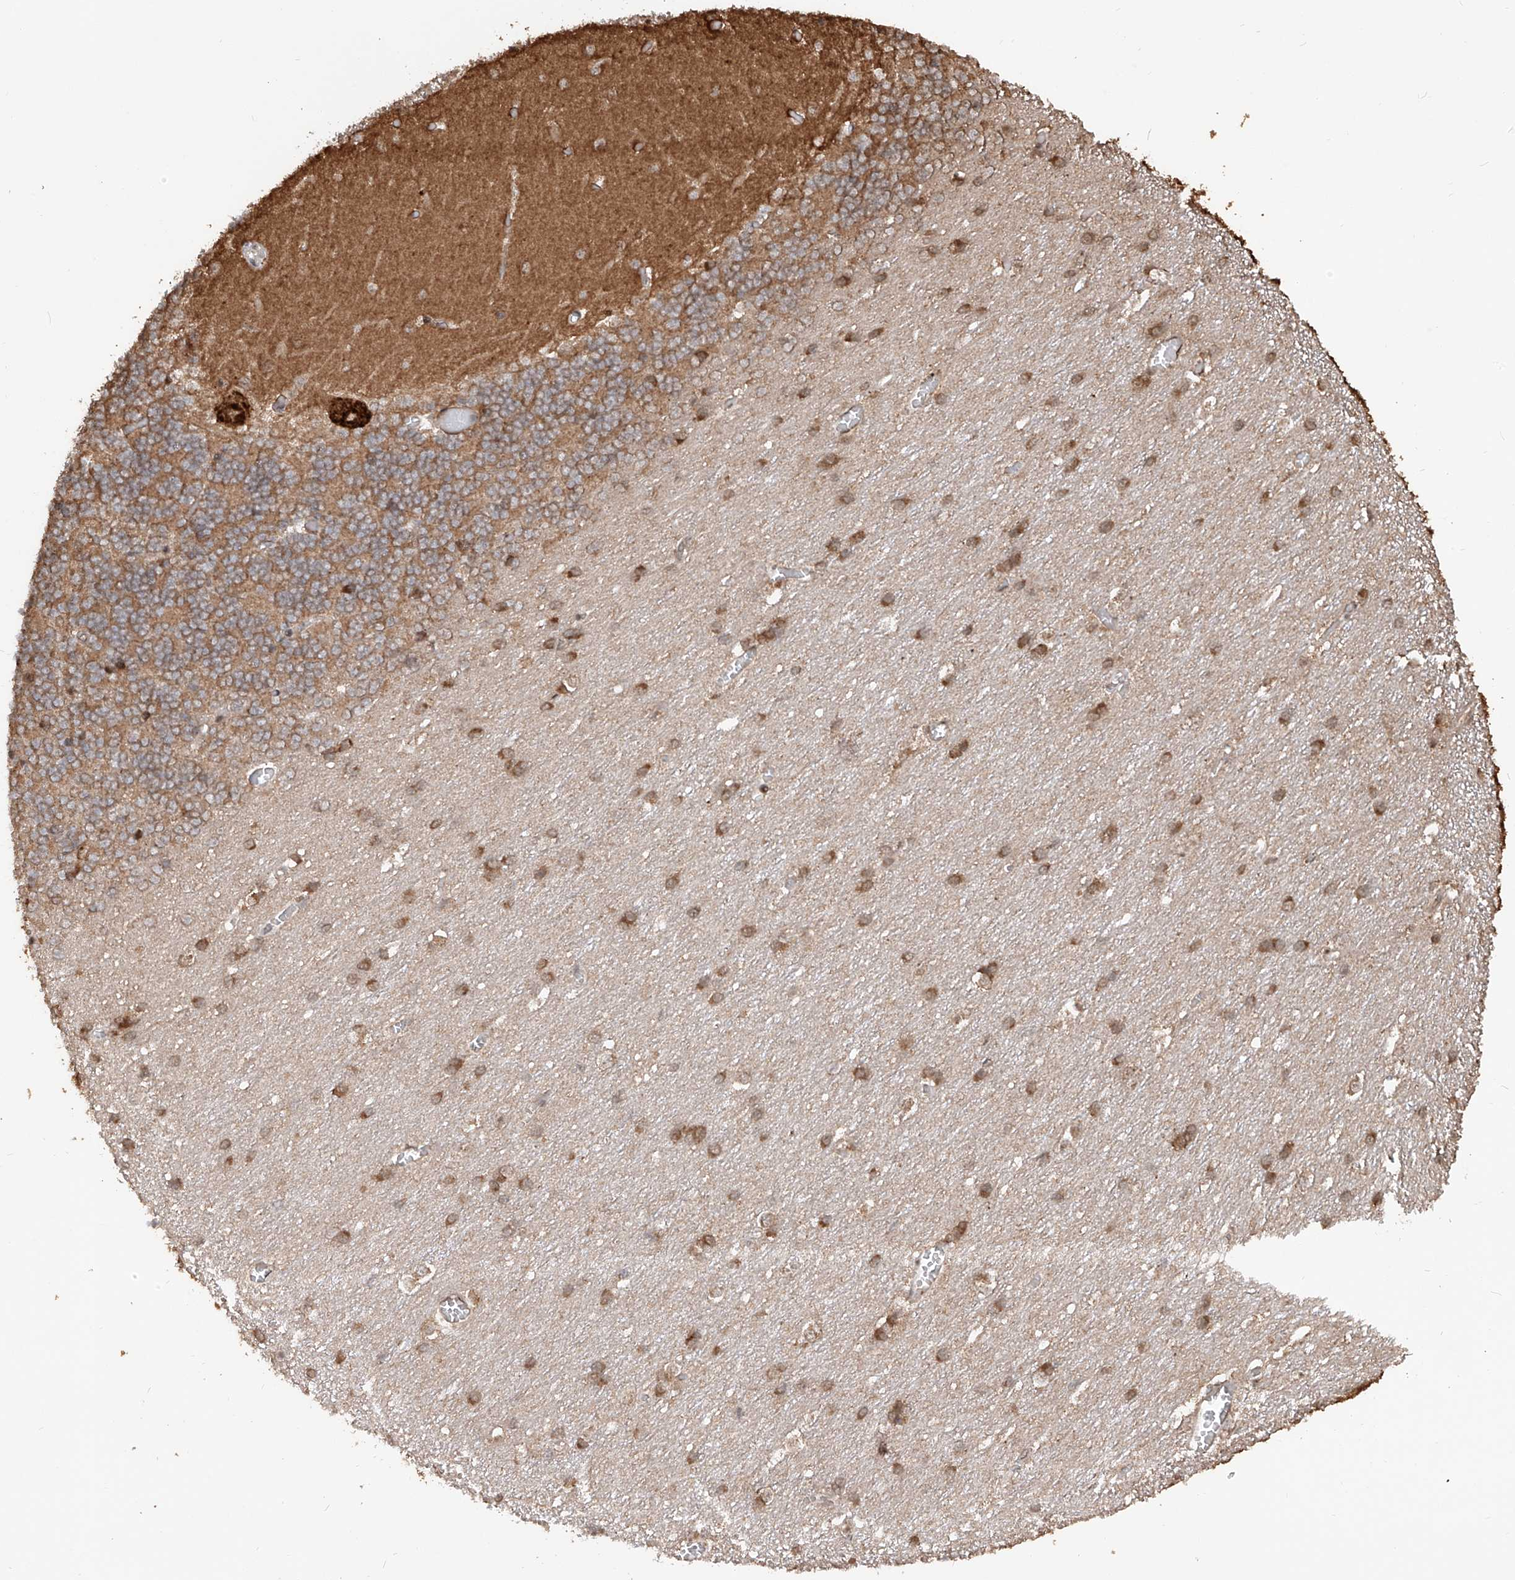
{"staining": {"intensity": "moderate", "quantity": ">75%", "location": "cytoplasmic/membranous"}, "tissue": "cerebellum", "cell_type": "Cells in granular layer", "image_type": "normal", "snomed": [{"axis": "morphology", "description": "Normal tissue, NOS"}, {"axis": "topography", "description": "Cerebellum"}], "caption": "Protein expression analysis of unremarkable cerebellum demonstrates moderate cytoplasmic/membranous staining in about >75% of cells in granular layer. Nuclei are stained in blue.", "gene": "FAM135A", "patient": {"sex": "male", "age": 37}}